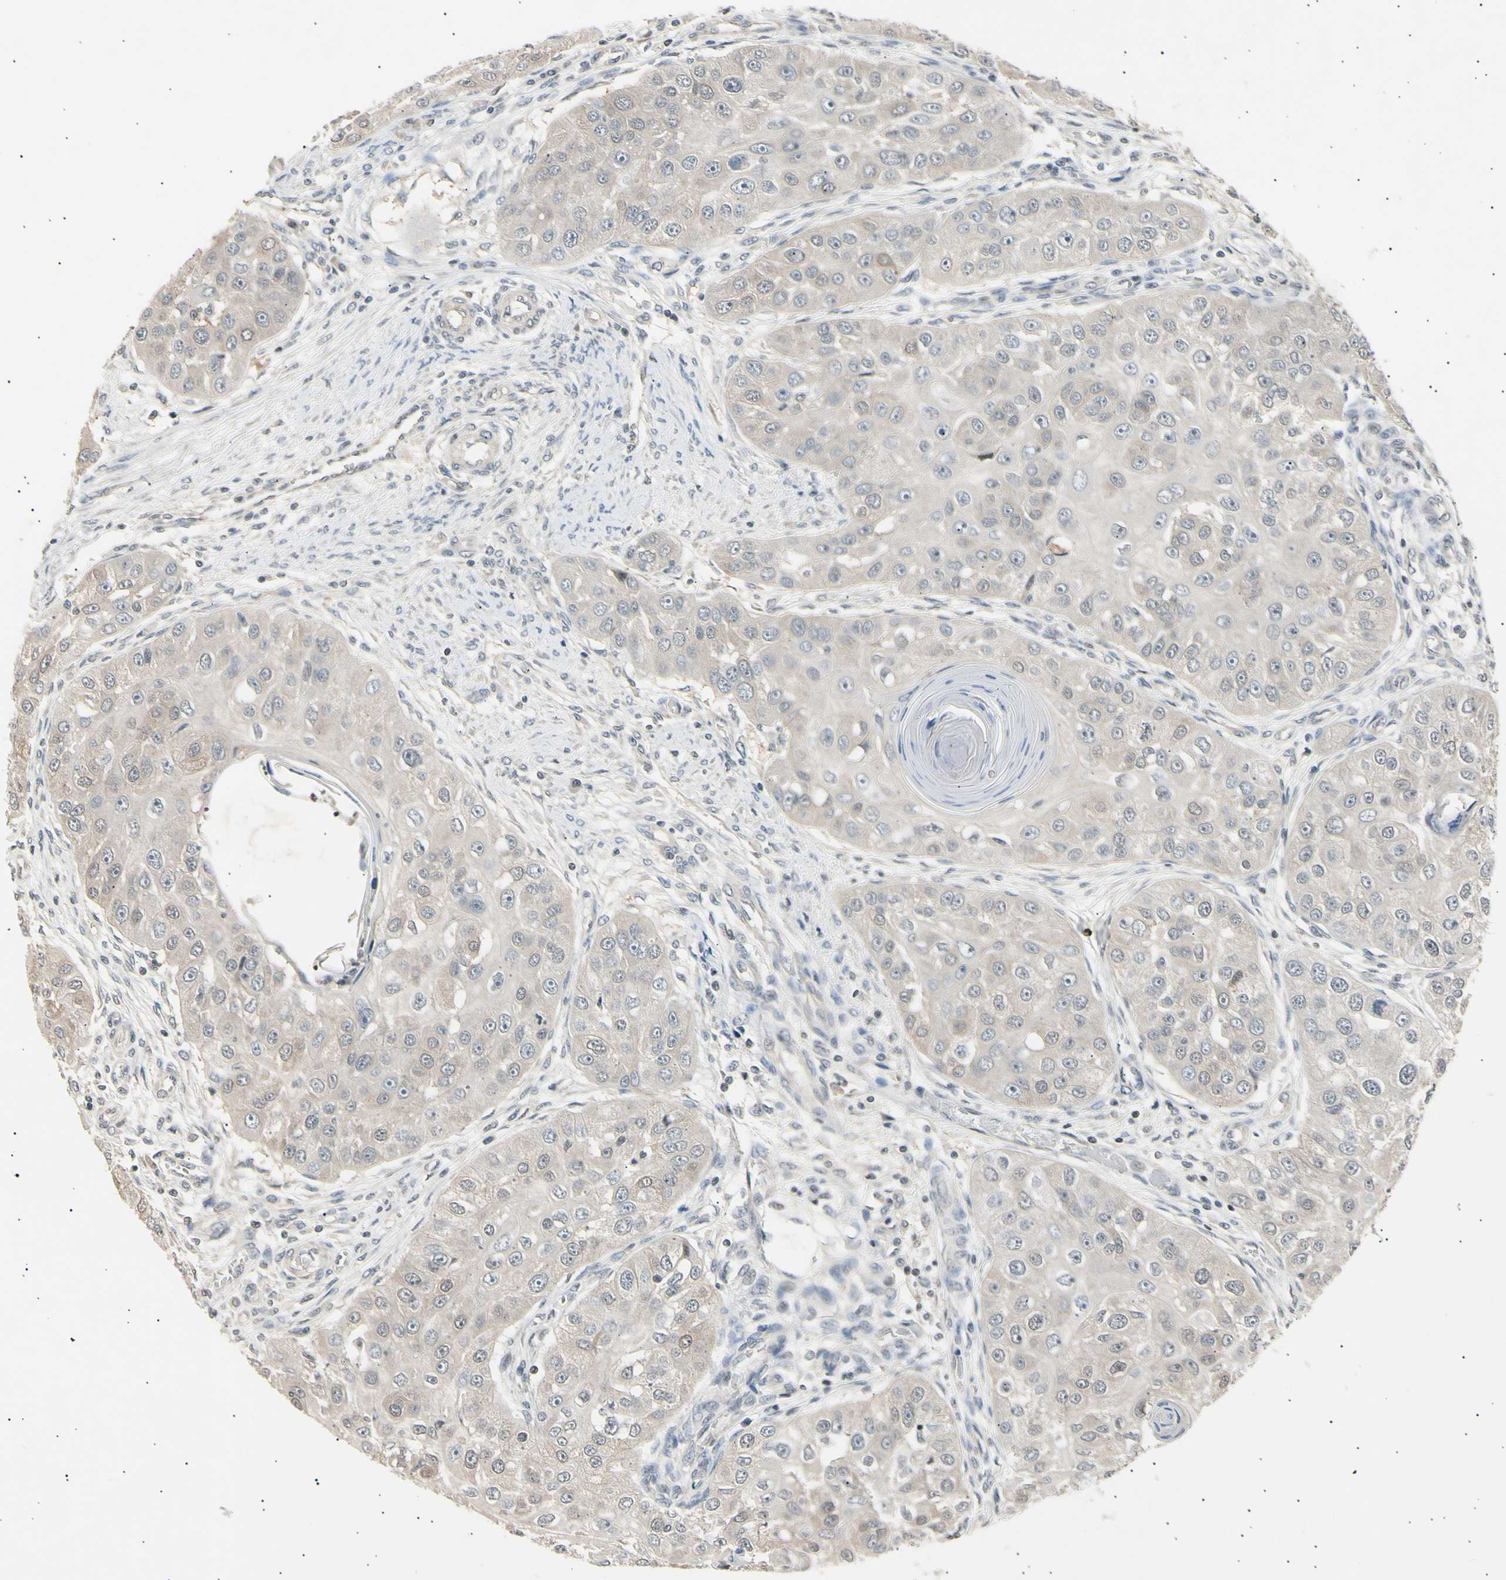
{"staining": {"intensity": "weak", "quantity": ">75%", "location": "cytoplasmic/membranous"}, "tissue": "head and neck cancer", "cell_type": "Tumor cells", "image_type": "cancer", "snomed": [{"axis": "morphology", "description": "Normal tissue, NOS"}, {"axis": "morphology", "description": "Squamous cell carcinoma, NOS"}, {"axis": "topography", "description": "Skeletal muscle"}, {"axis": "topography", "description": "Head-Neck"}], "caption": "This histopathology image reveals immunohistochemistry staining of head and neck squamous cell carcinoma, with low weak cytoplasmic/membranous positivity in approximately >75% of tumor cells.", "gene": "AK1", "patient": {"sex": "male", "age": 51}}